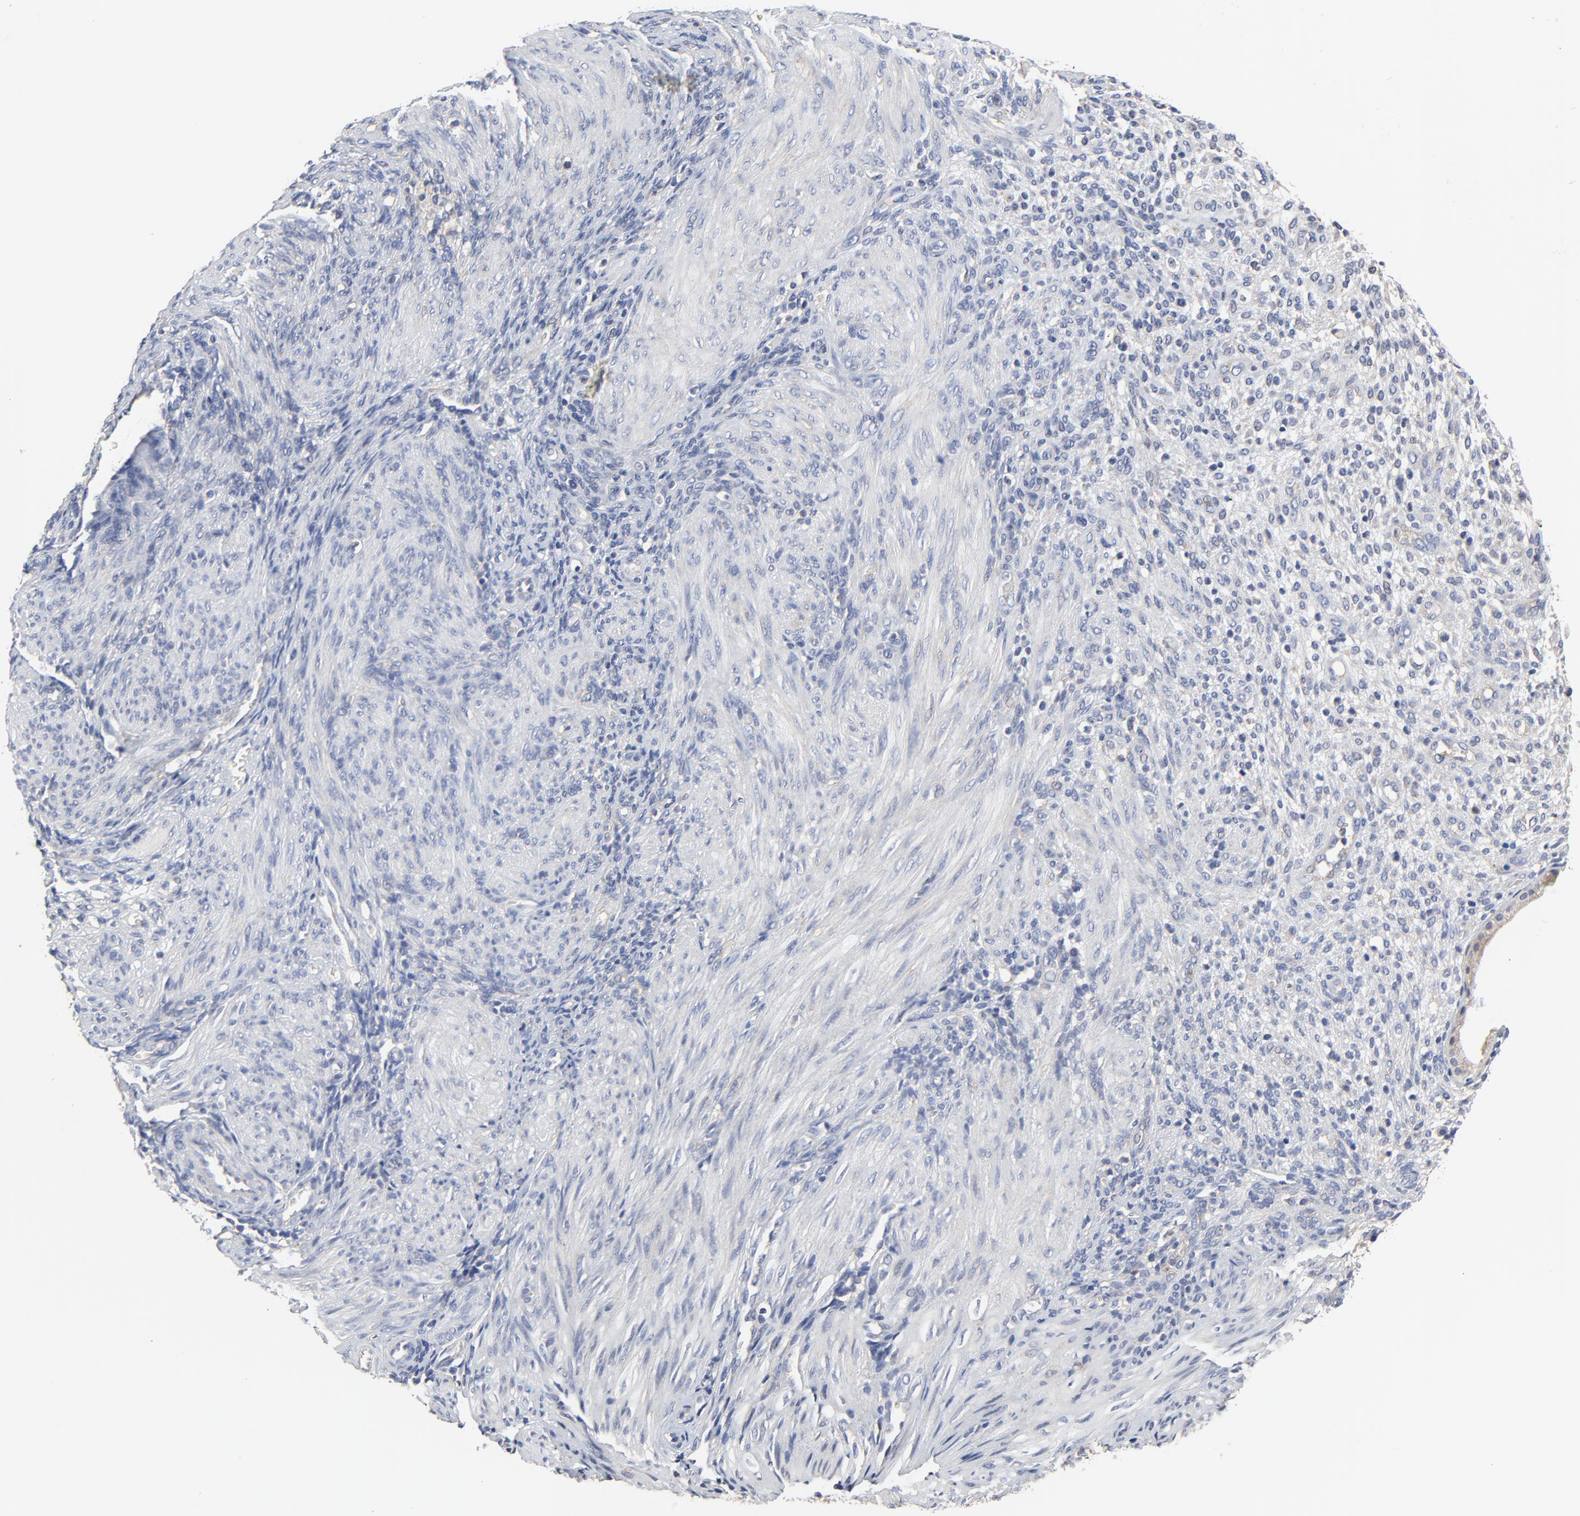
{"staining": {"intensity": "negative", "quantity": "none", "location": "none"}, "tissue": "endometrium", "cell_type": "Cells in endometrial stroma", "image_type": "normal", "snomed": [{"axis": "morphology", "description": "Normal tissue, NOS"}, {"axis": "topography", "description": "Endometrium"}], "caption": "Immunohistochemistry of benign endometrium displays no expression in cells in endometrial stroma.", "gene": "NXF3", "patient": {"sex": "female", "age": 72}}